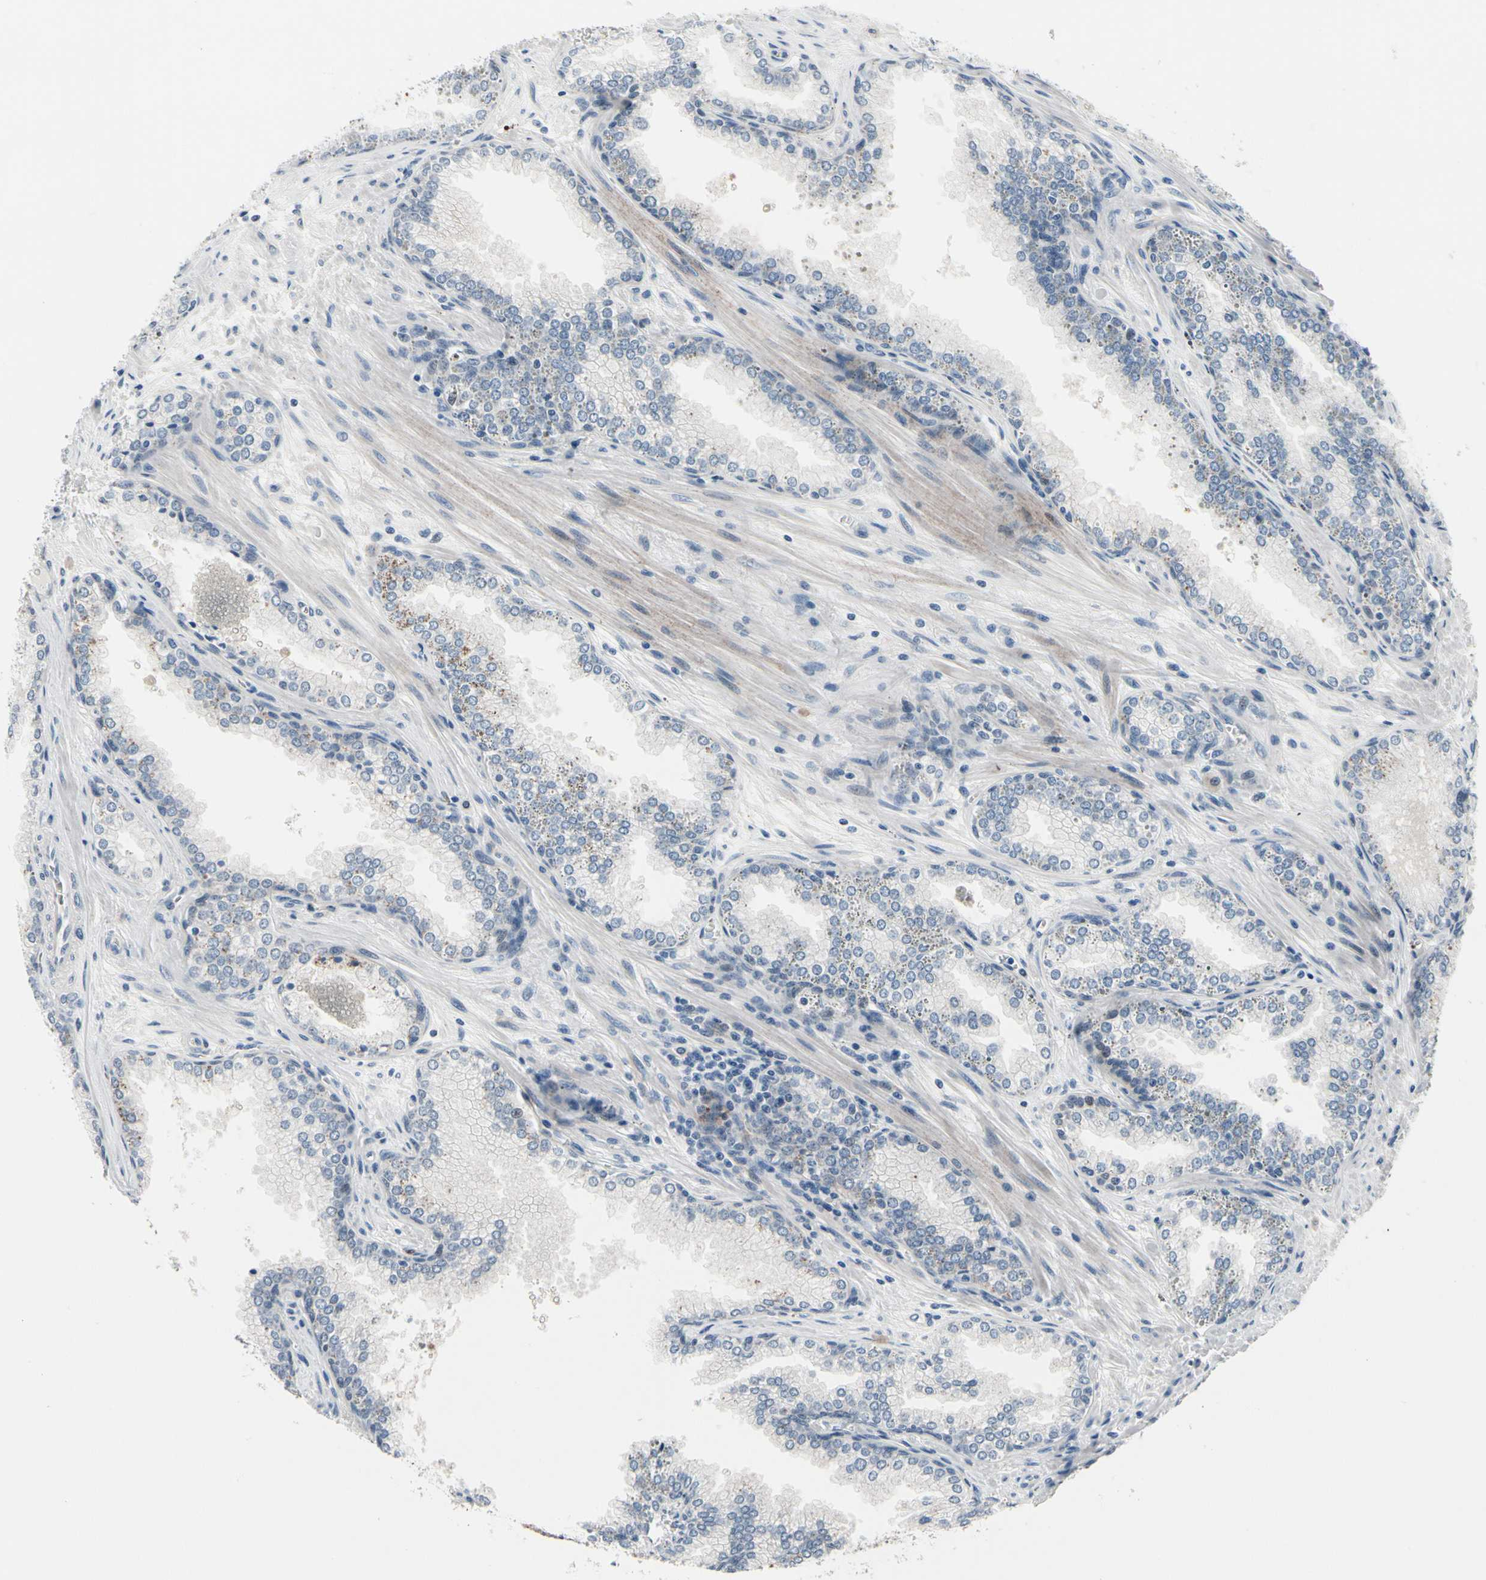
{"staining": {"intensity": "negative", "quantity": "none", "location": "none"}, "tissue": "prostate cancer", "cell_type": "Tumor cells", "image_type": "cancer", "snomed": [{"axis": "morphology", "description": "Adenocarcinoma, Low grade"}, {"axis": "topography", "description": "Prostate"}], "caption": "DAB immunohistochemical staining of human prostate cancer (low-grade adenocarcinoma) demonstrates no significant positivity in tumor cells.", "gene": "TXN", "patient": {"sex": "male", "age": 60}}